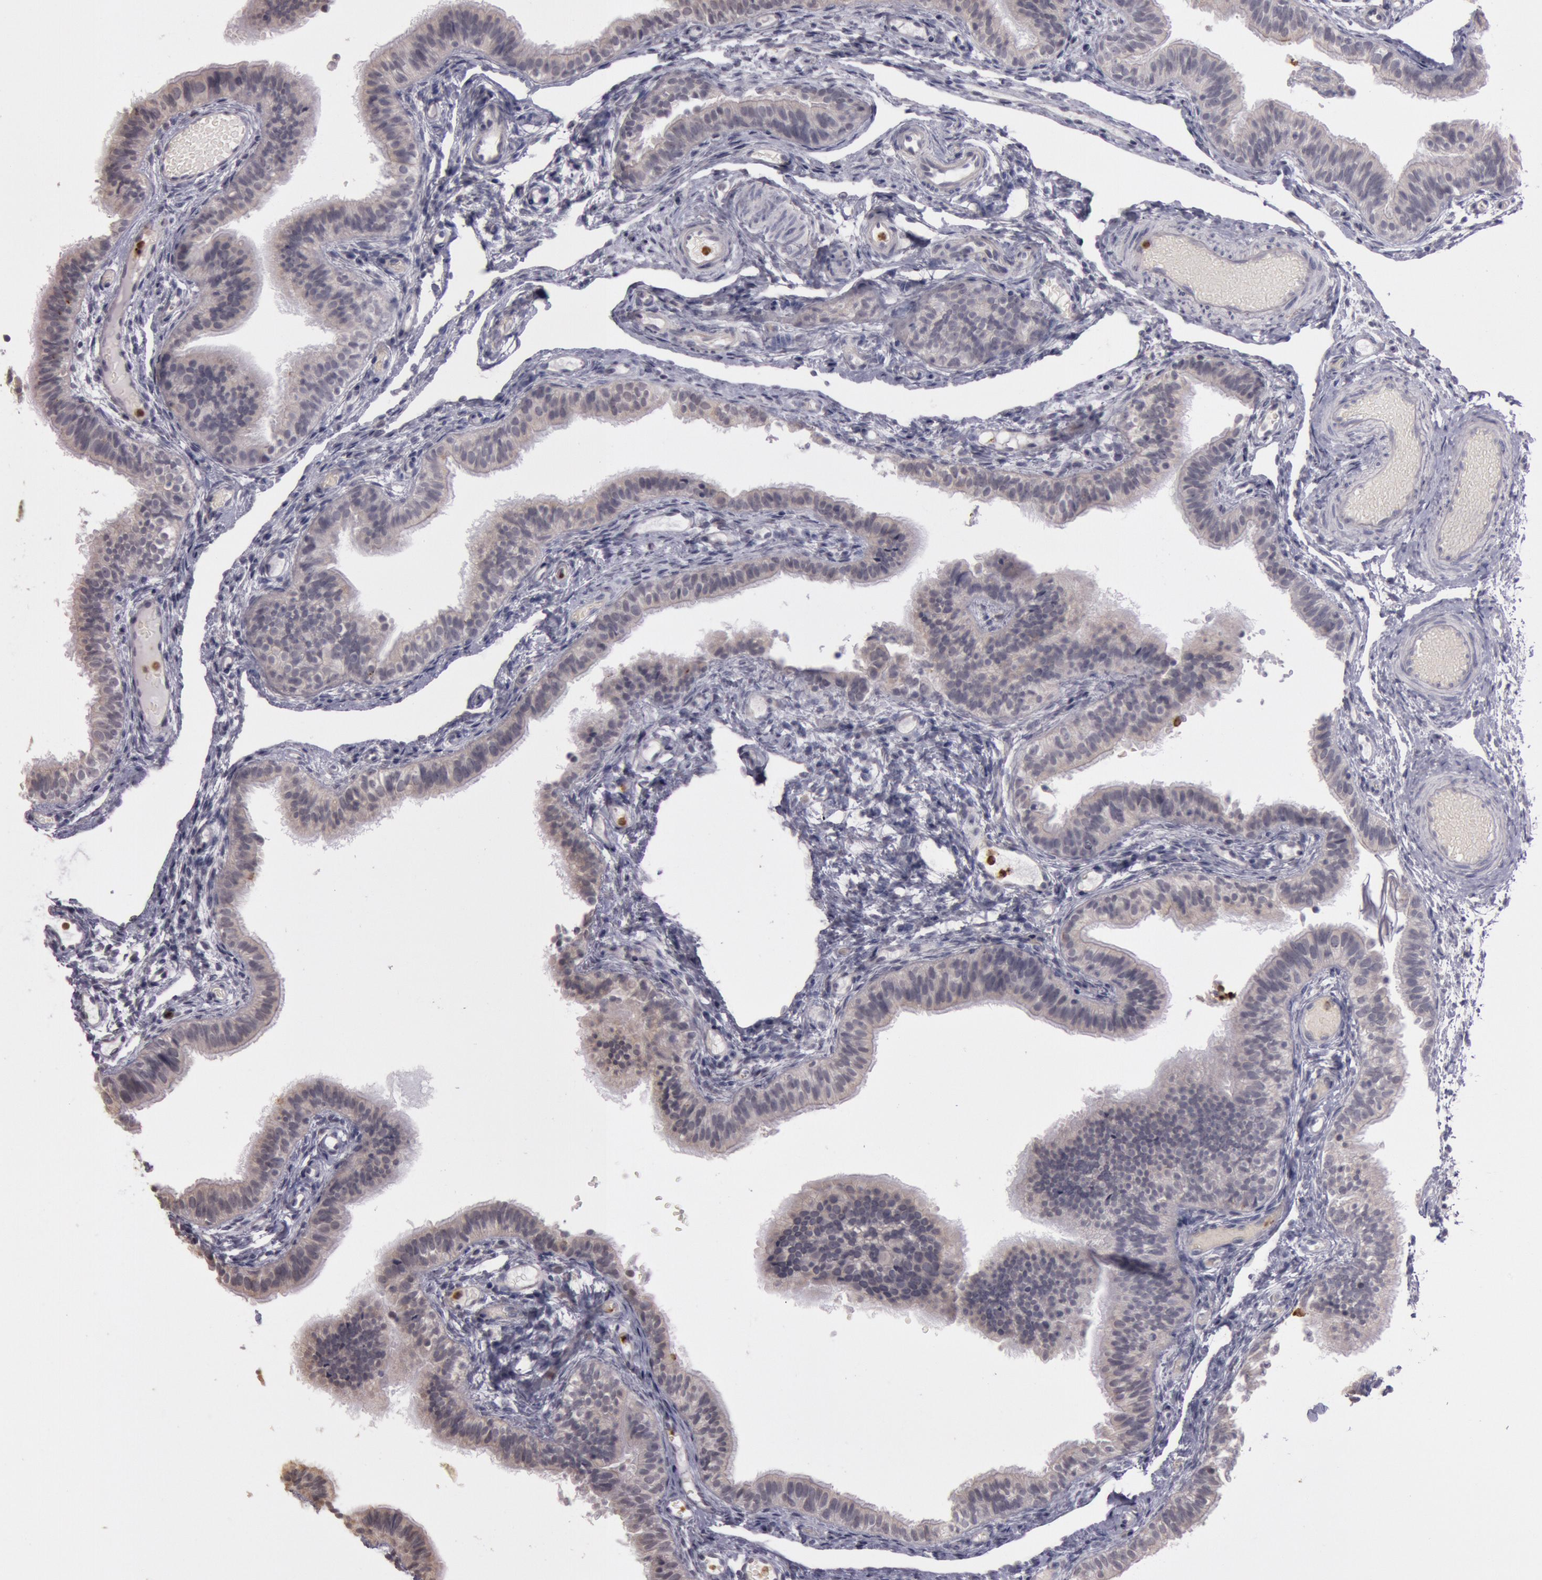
{"staining": {"intensity": "negative", "quantity": "none", "location": "none"}, "tissue": "fallopian tube", "cell_type": "Glandular cells", "image_type": "normal", "snomed": [{"axis": "morphology", "description": "Normal tissue, NOS"}, {"axis": "morphology", "description": "Dermoid, NOS"}, {"axis": "topography", "description": "Fallopian tube"}], "caption": "There is no significant positivity in glandular cells of fallopian tube. The staining is performed using DAB (3,3'-diaminobenzidine) brown chromogen with nuclei counter-stained in using hematoxylin.", "gene": "KDM6A", "patient": {"sex": "female", "age": 33}}